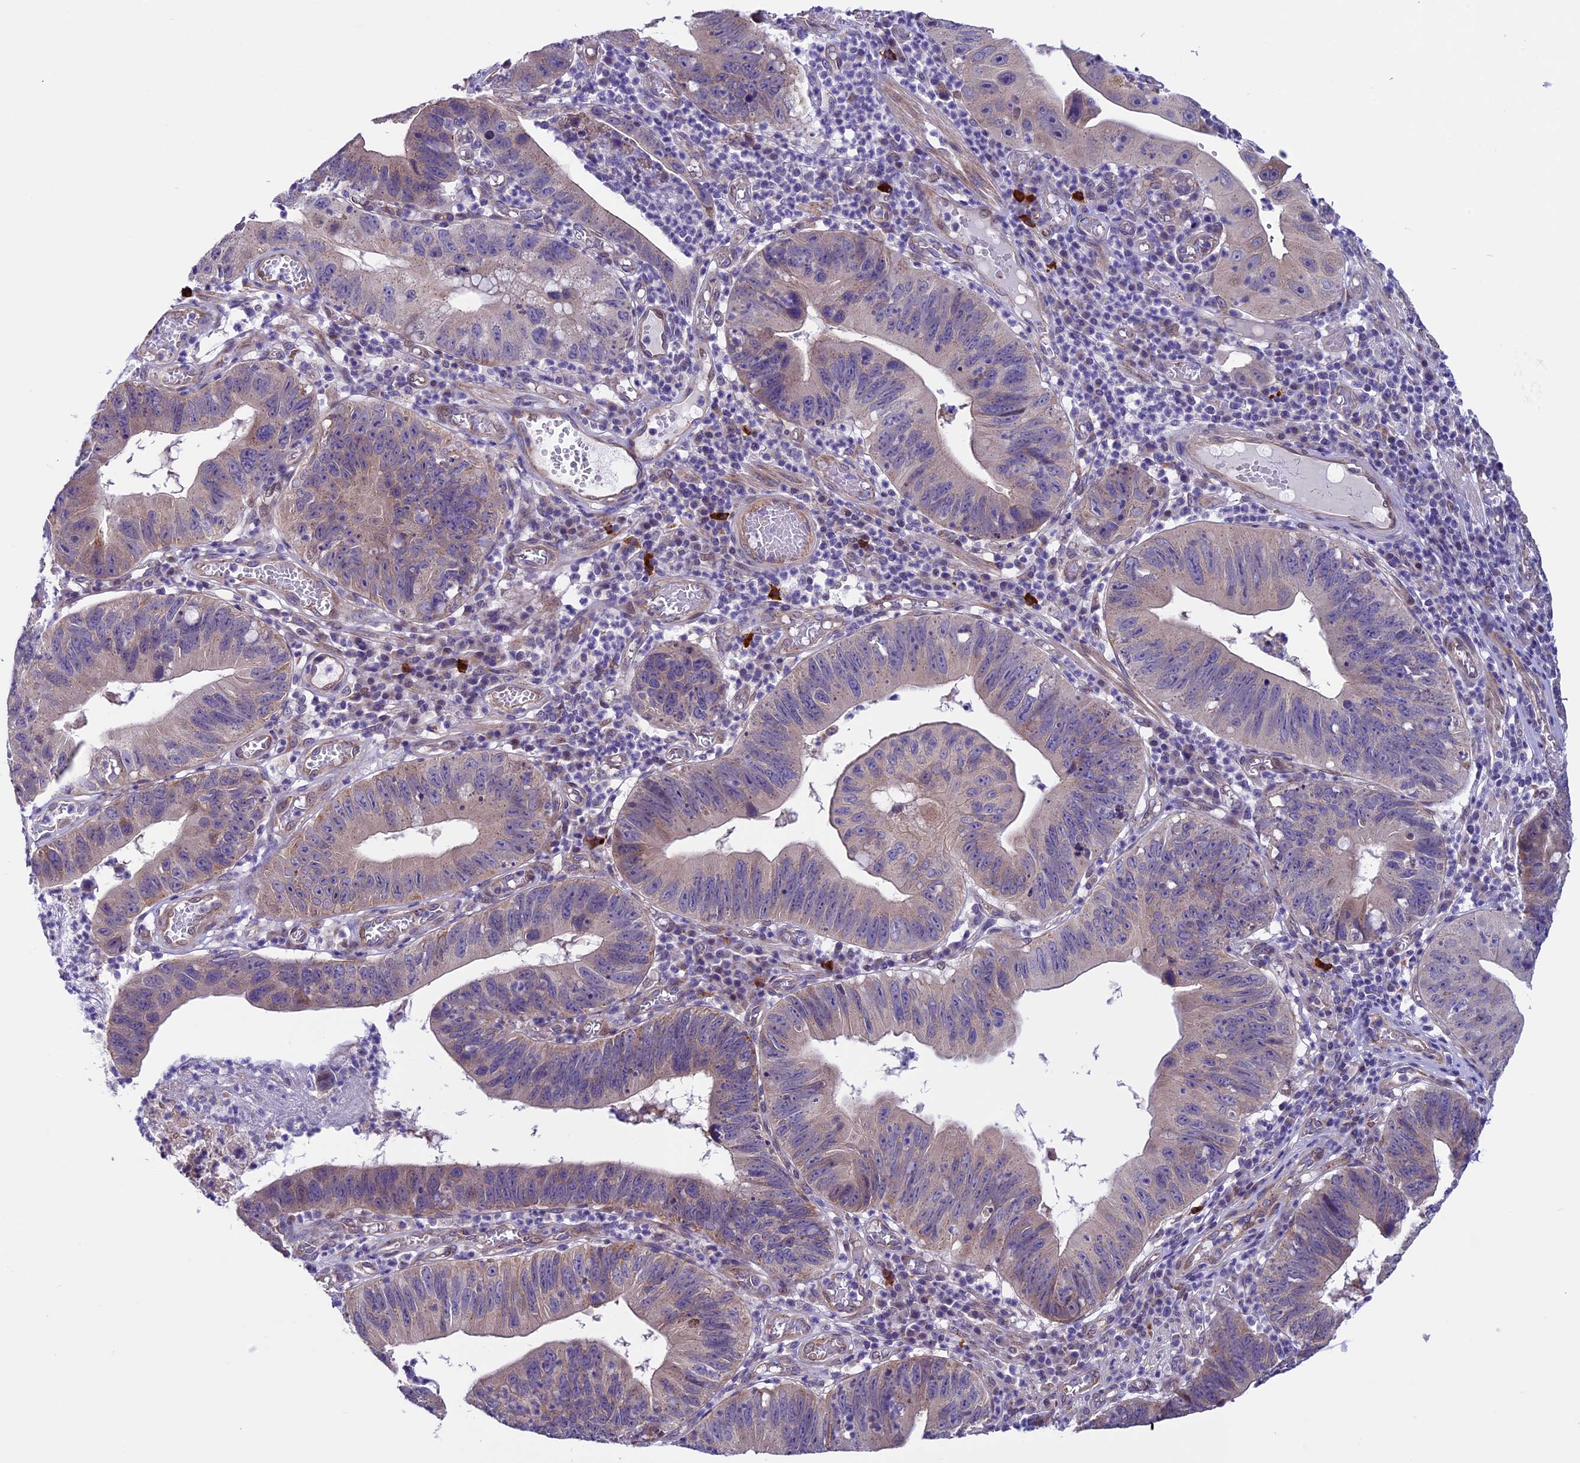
{"staining": {"intensity": "weak", "quantity": "<25%", "location": "cytoplasmic/membranous"}, "tissue": "stomach cancer", "cell_type": "Tumor cells", "image_type": "cancer", "snomed": [{"axis": "morphology", "description": "Adenocarcinoma, NOS"}, {"axis": "topography", "description": "Stomach"}], "caption": "This is a image of IHC staining of stomach cancer, which shows no positivity in tumor cells.", "gene": "TMEM171", "patient": {"sex": "male", "age": 59}}